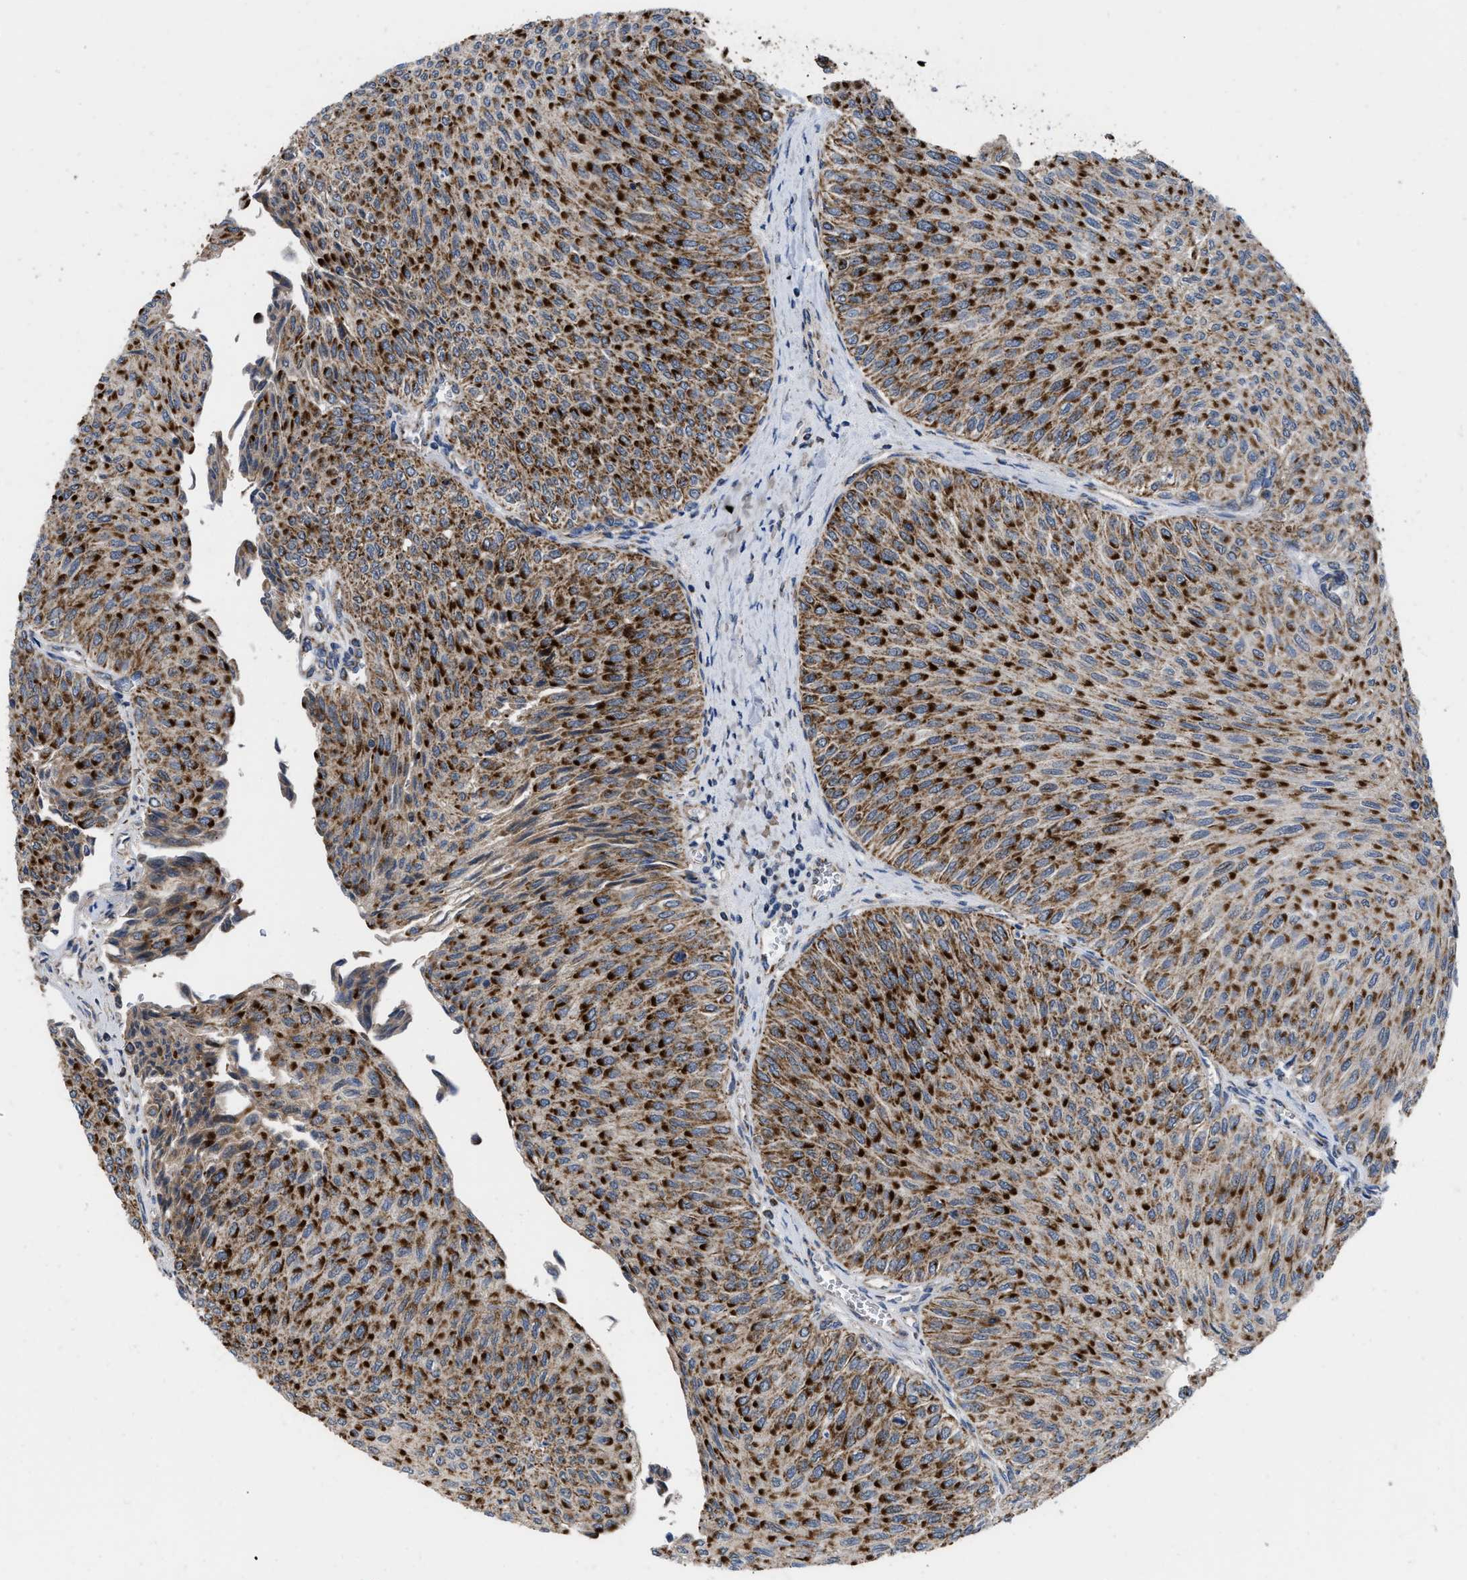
{"staining": {"intensity": "strong", "quantity": ">75%", "location": "cytoplasmic/membranous"}, "tissue": "urothelial cancer", "cell_type": "Tumor cells", "image_type": "cancer", "snomed": [{"axis": "morphology", "description": "Urothelial carcinoma, Low grade"}, {"axis": "topography", "description": "Urinary bladder"}], "caption": "This is an image of immunohistochemistry staining of low-grade urothelial carcinoma, which shows strong expression in the cytoplasmic/membranous of tumor cells.", "gene": "AKAP1", "patient": {"sex": "male", "age": 78}}